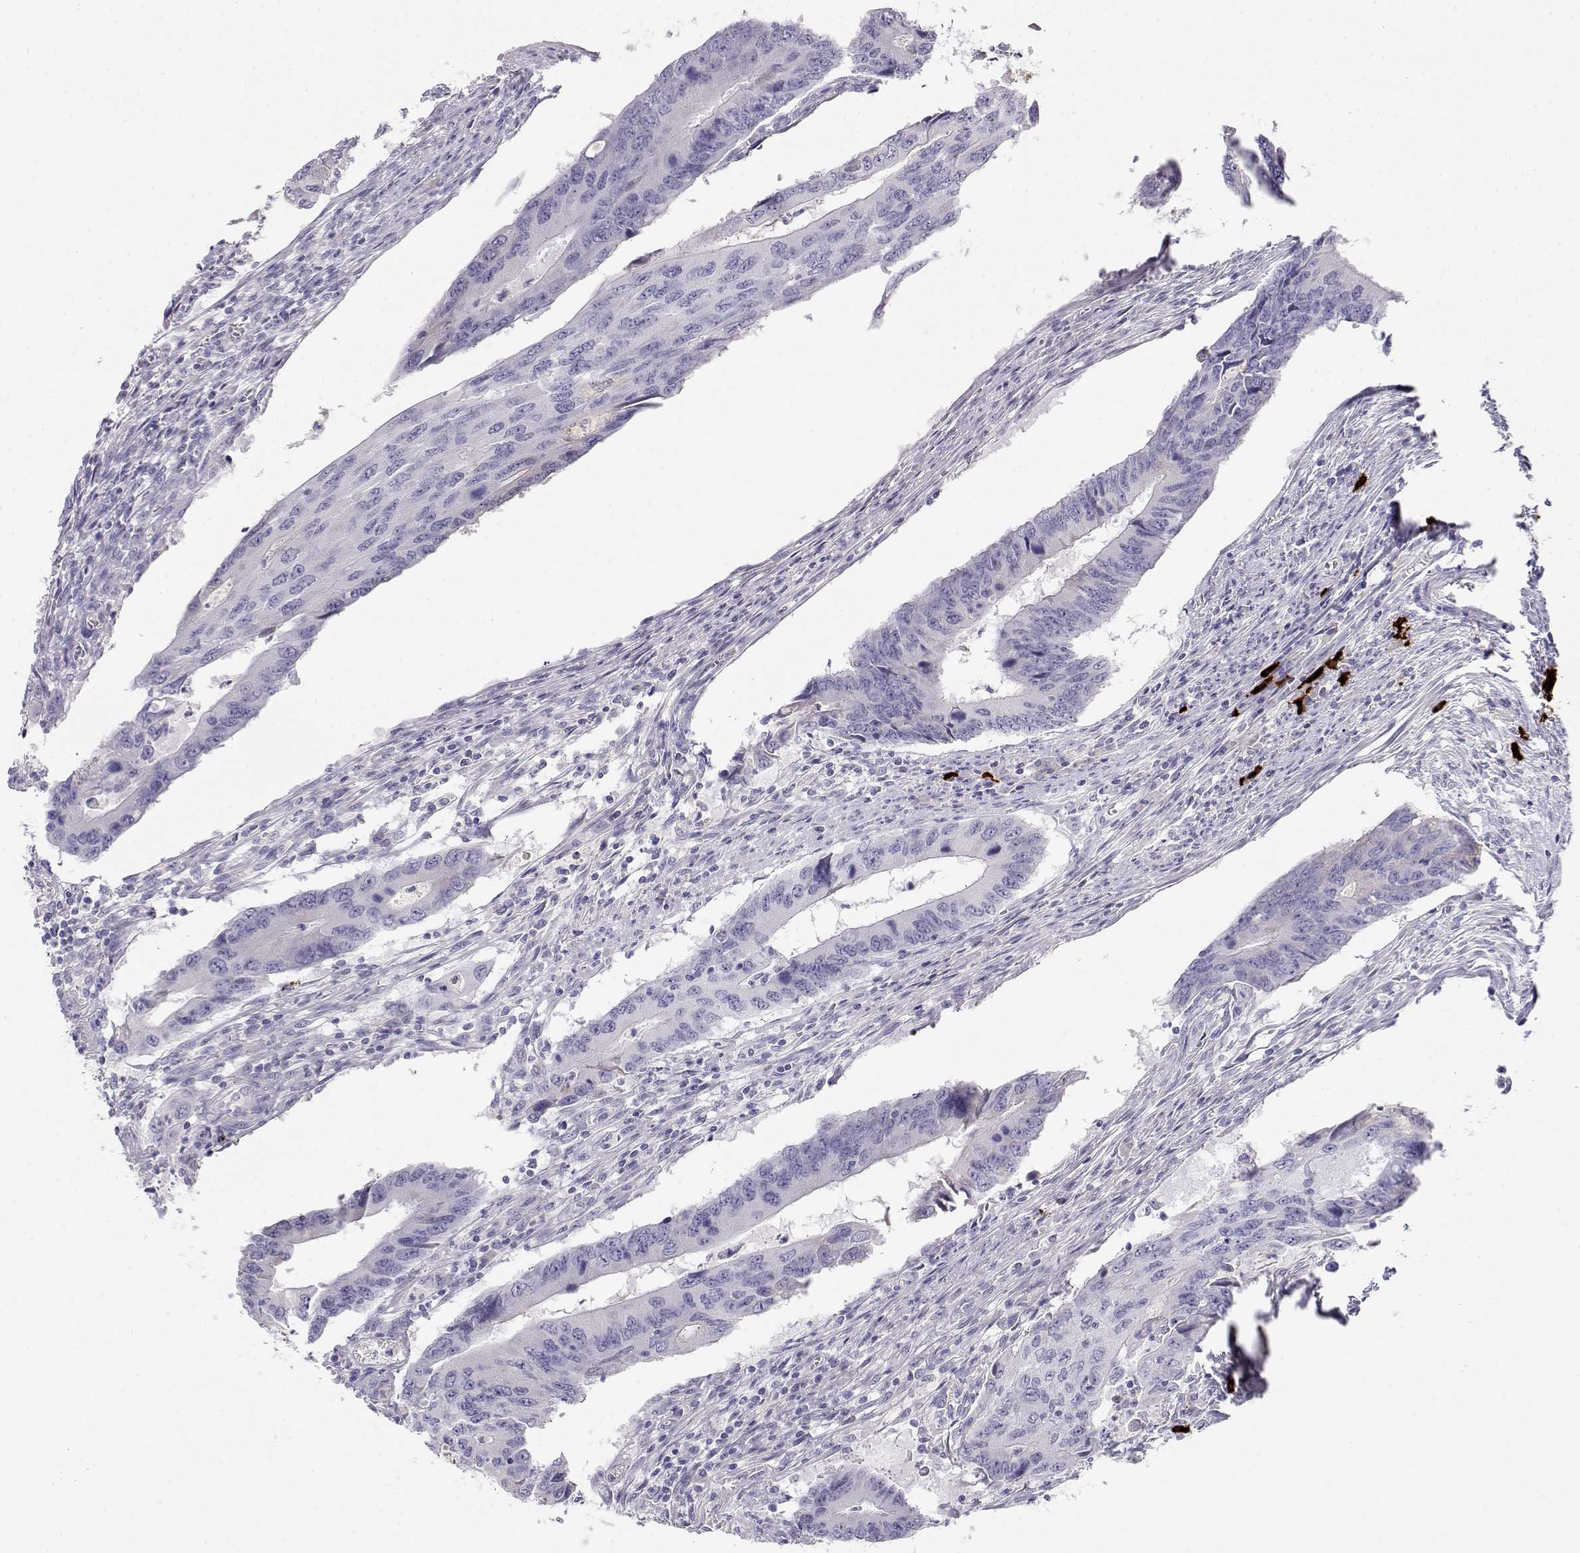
{"staining": {"intensity": "negative", "quantity": "none", "location": "none"}, "tissue": "colorectal cancer", "cell_type": "Tumor cells", "image_type": "cancer", "snomed": [{"axis": "morphology", "description": "Adenocarcinoma, NOS"}, {"axis": "topography", "description": "Colon"}], "caption": "Immunohistochemistry (IHC) of human colorectal cancer exhibits no positivity in tumor cells.", "gene": "GPR174", "patient": {"sex": "male", "age": 53}}